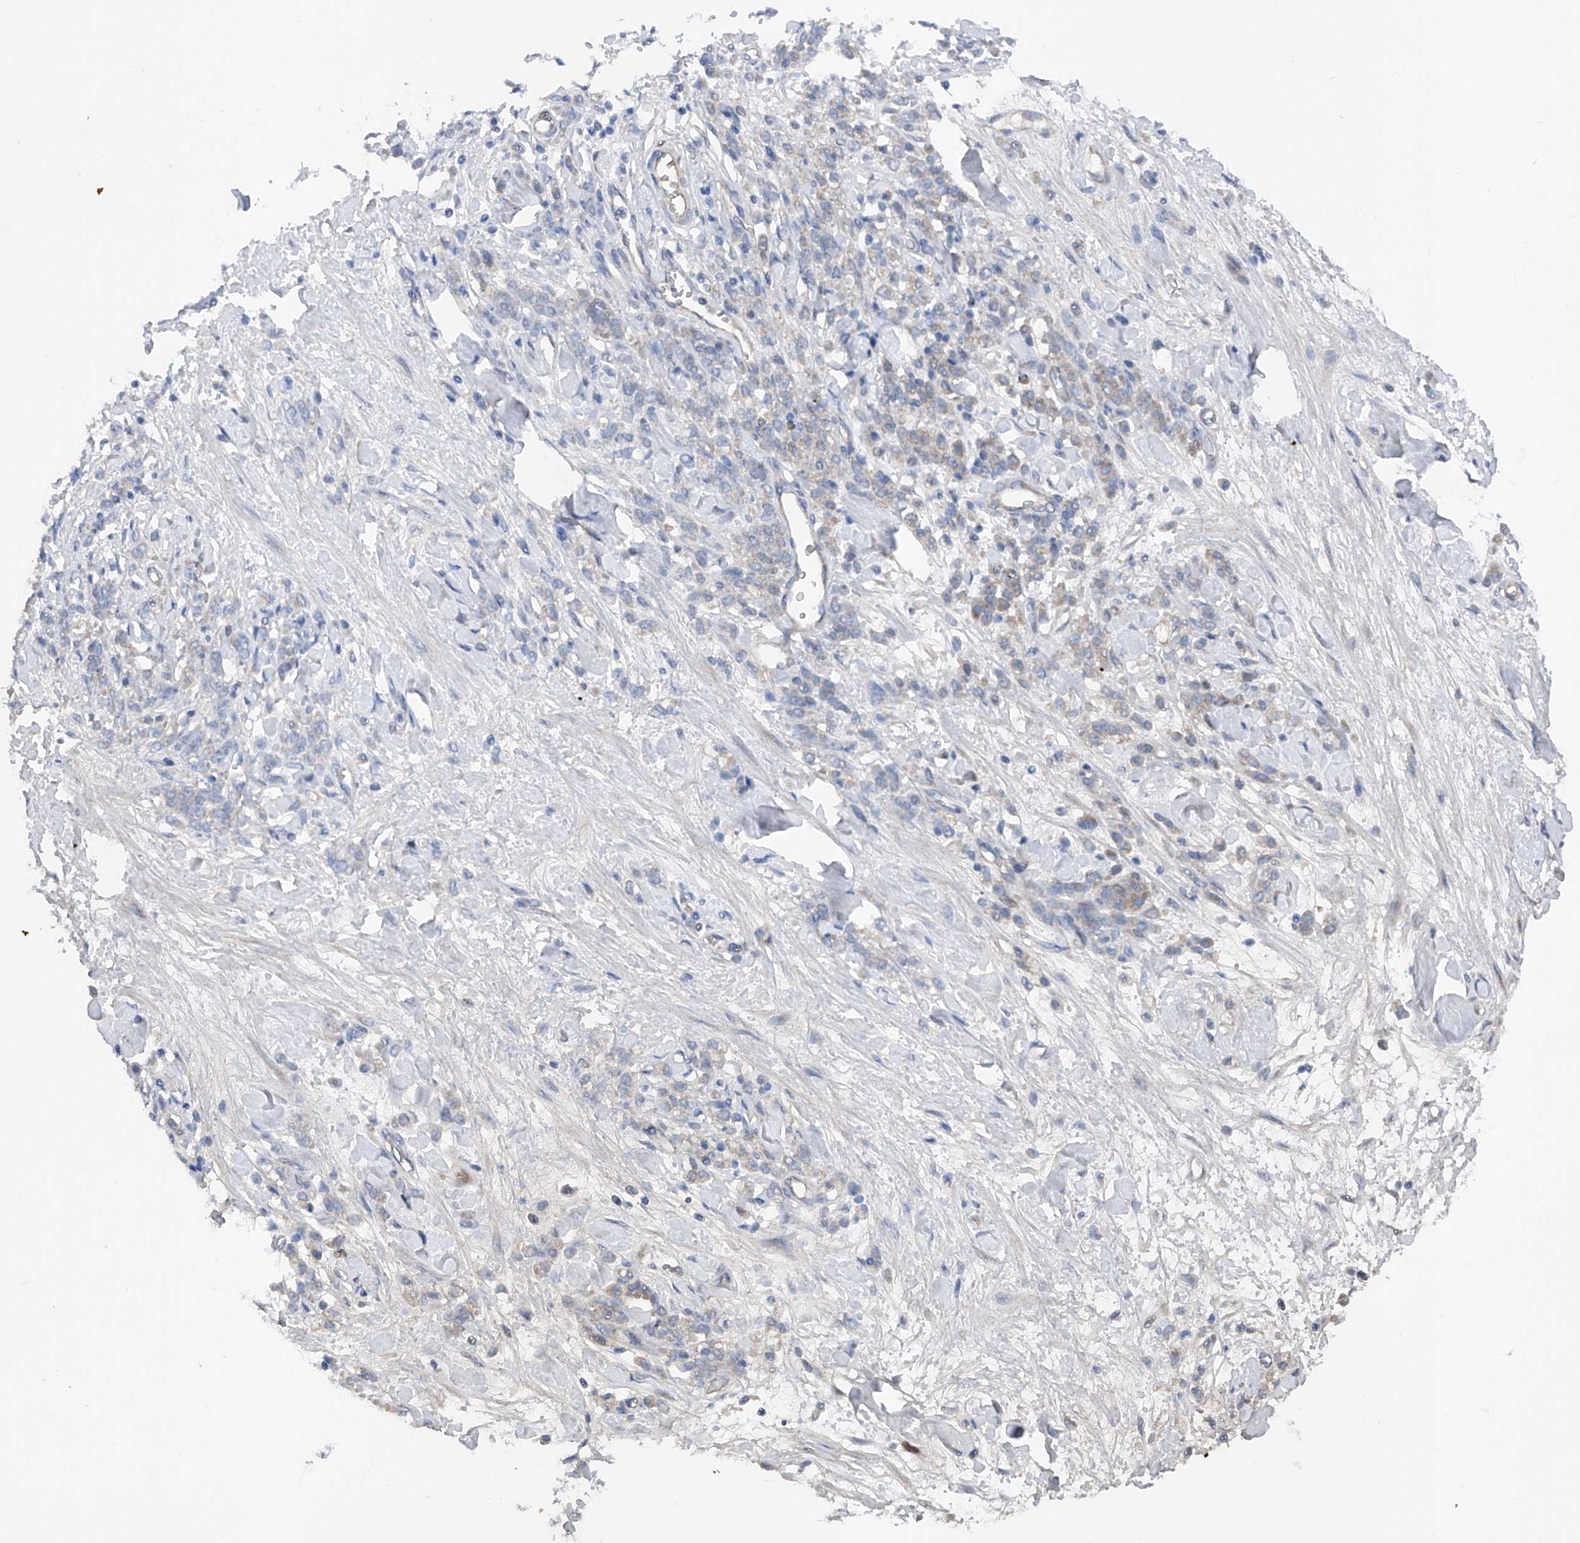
{"staining": {"intensity": "weak", "quantity": "25%-75%", "location": "cytoplasmic/membranous"}, "tissue": "stomach cancer", "cell_type": "Tumor cells", "image_type": "cancer", "snomed": [{"axis": "morphology", "description": "Normal tissue, NOS"}, {"axis": "morphology", "description": "Adenocarcinoma, NOS"}, {"axis": "topography", "description": "Stomach"}], "caption": "About 25%-75% of tumor cells in human stomach adenocarcinoma reveal weak cytoplasmic/membranous protein positivity as visualized by brown immunohistochemical staining.", "gene": "DAD1", "patient": {"sex": "male", "age": 82}}